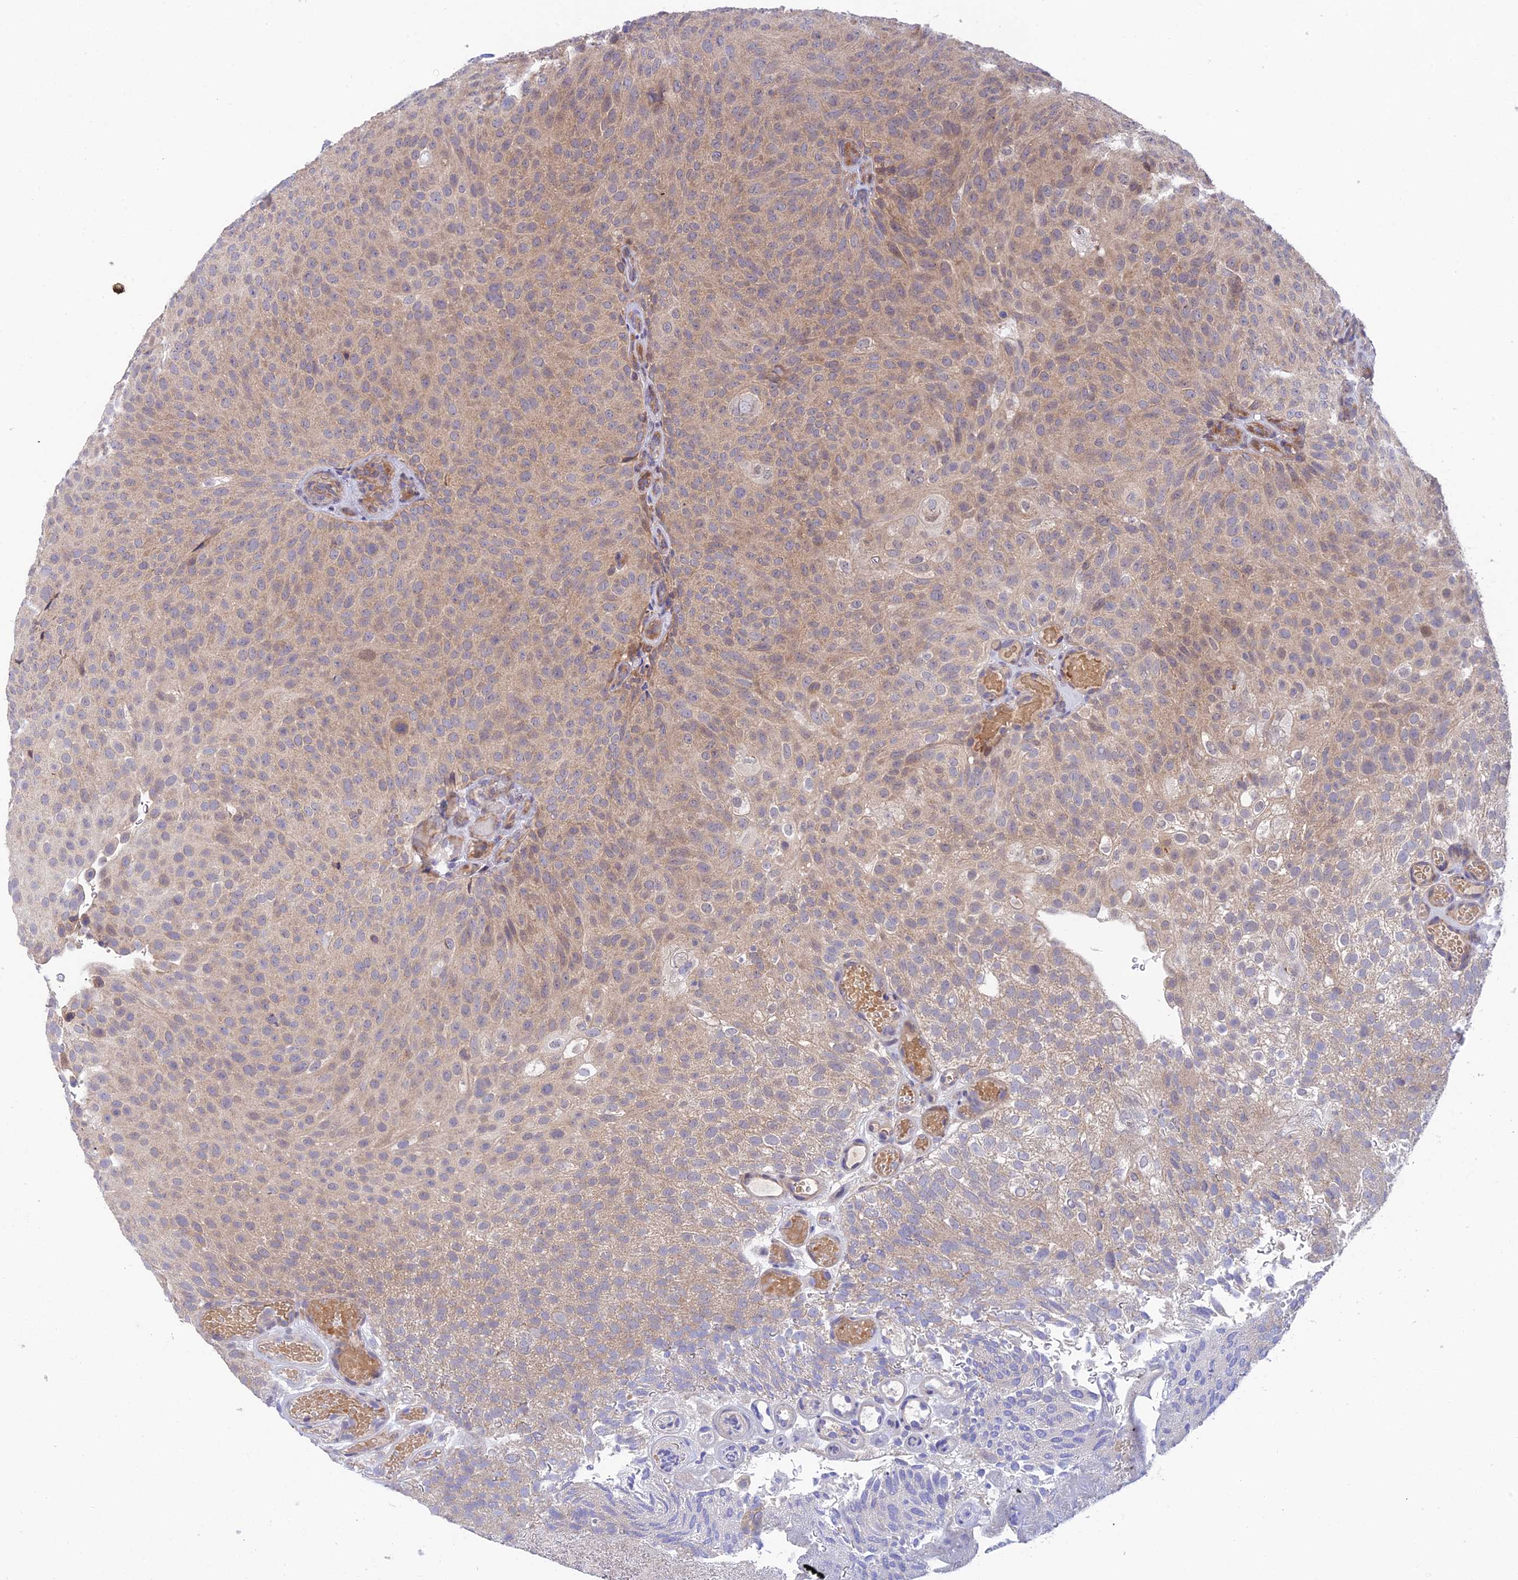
{"staining": {"intensity": "weak", "quantity": "25%-75%", "location": "cytoplasmic/membranous"}, "tissue": "urothelial cancer", "cell_type": "Tumor cells", "image_type": "cancer", "snomed": [{"axis": "morphology", "description": "Urothelial carcinoma, Low grade"}, {"axis": "topography", "description": "Urinary bladder"}], "caption": "Urothelial carcinoma (low-grade) stained with a protein marker demonstrates weak staining in tumor cells.", "gene": "UROS", "patient": {"sex": "male", "age": 78}}